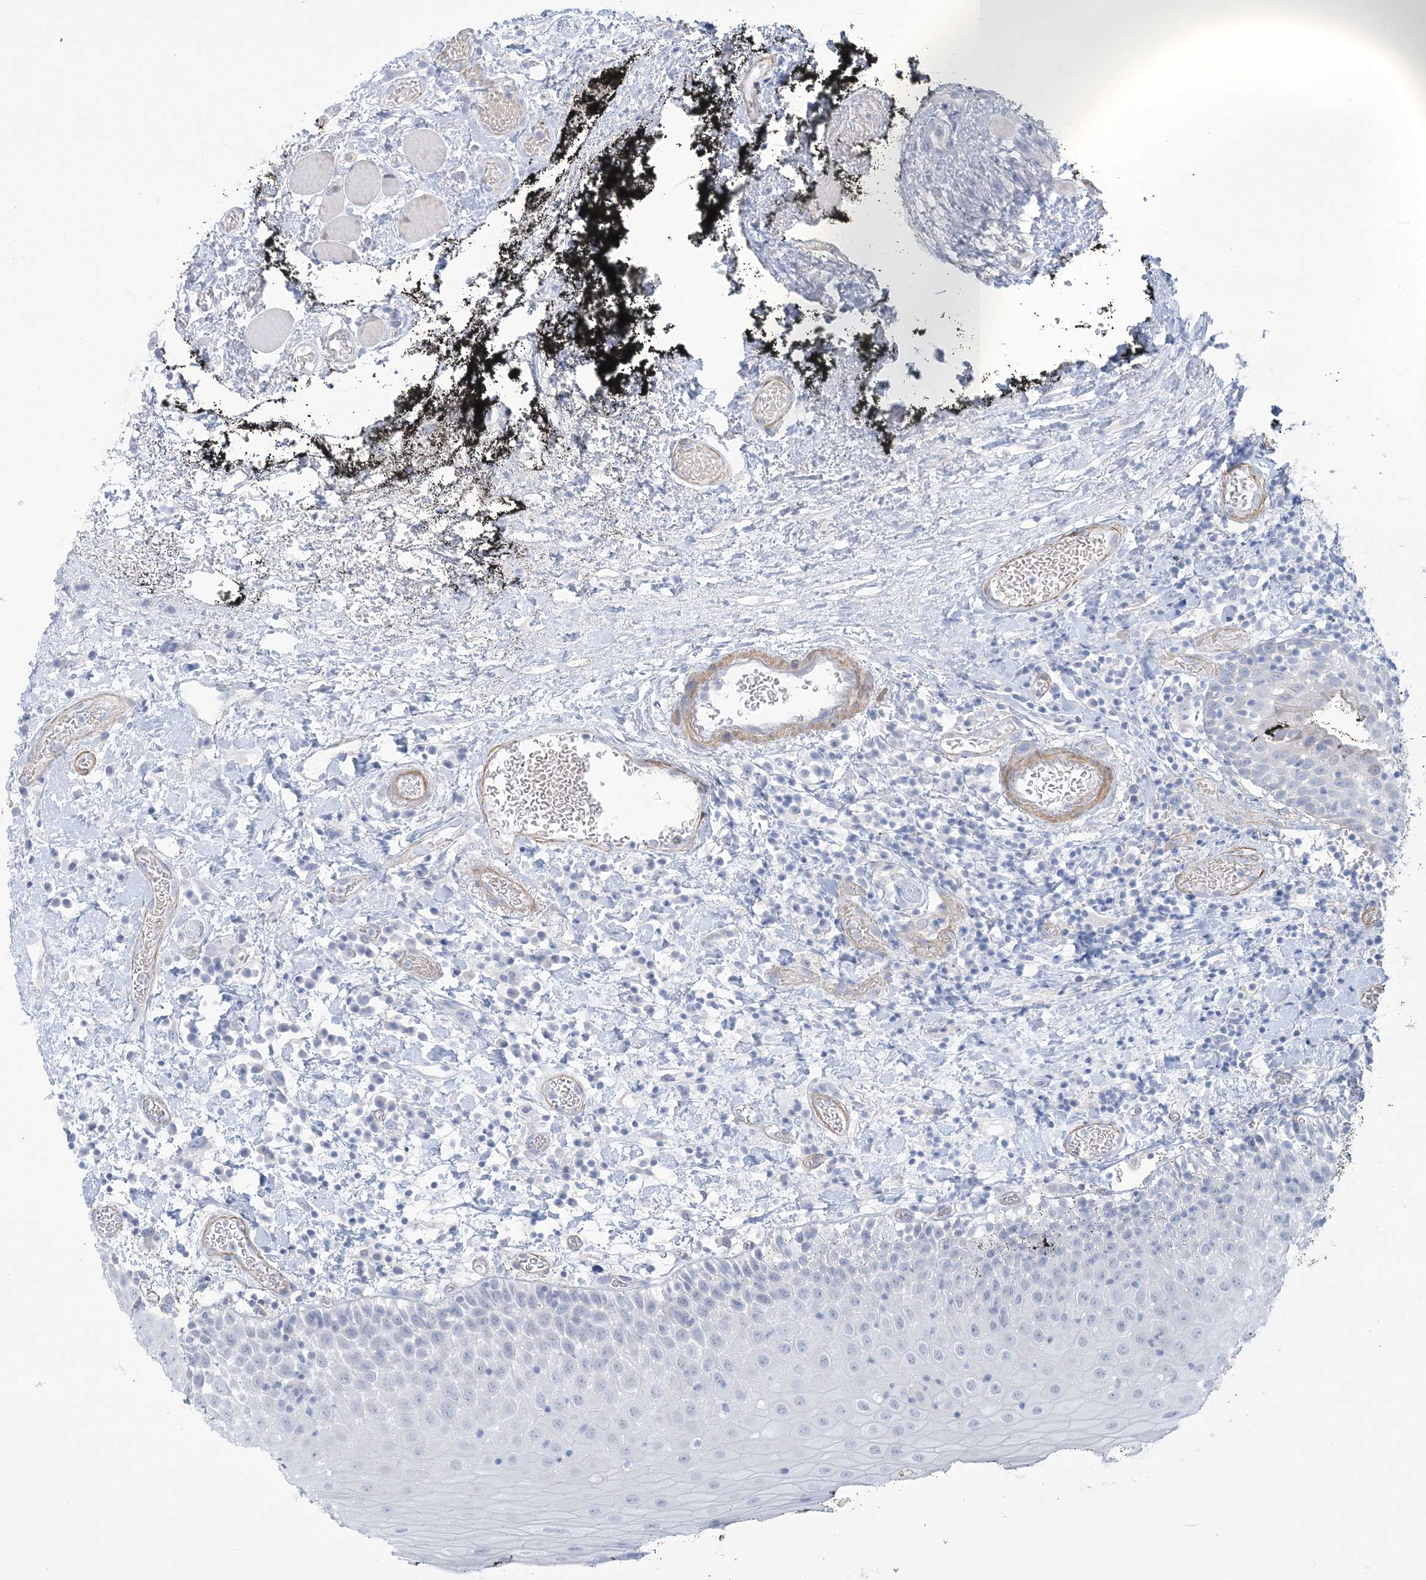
{"staining": {"intensity": "negative", "quantity": "none", "location": "none"}, "tissue": "oral mucosa", "cell_type": "Squamous epithelial cells", "image_type": "normal", "snomed": [{"axis": "morphology", "description": "Normal tissue, NOS"}, {"axis": "topography", "description": "Oral tissue"}], "caption": "High power microscopy histopathology image of an IHC micrograph of unremarkable oral mucosa, revealing no significant expression in squamous epithelial cells. (DAB (3,3'-diaminobenzidine) immunohistochemistry, high magnification).", "gene": "AGXT", "patient": {"sex": "male", "age": 74}}